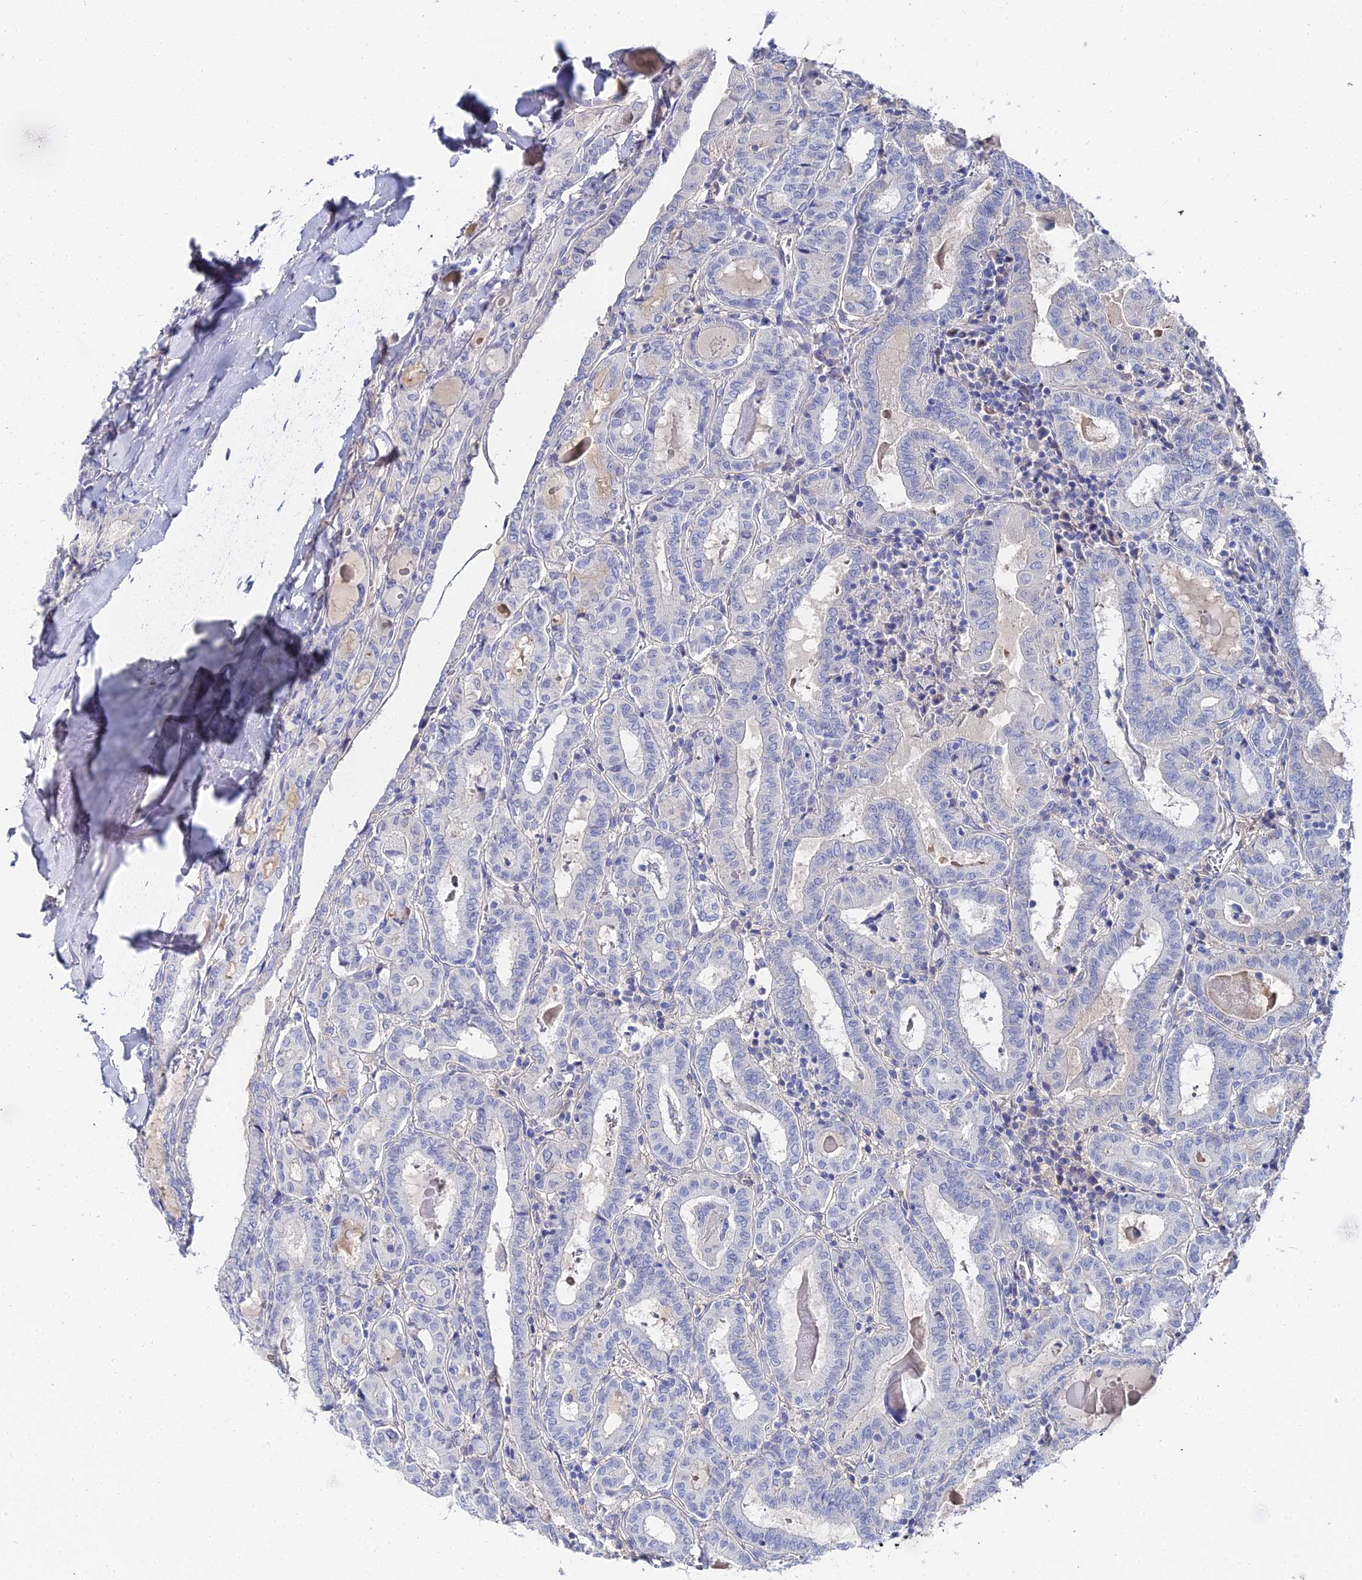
{"staining": {"intensity": "negative", "quantity": "none", "location": "none"}, "tissue": "thyroid cancer", "cell_type": "Tumor cells", "image_type": "cancer", "snomed": [{"axis": "morphology", "description": "Papillary adenocarcinoma, NOS"}, {"axis": "topography", "description": "Thyroid gland"}], "caption": "This is an IHC photomicrograph of thyroid cancer. There is no staining in tumor cells.", "gene": "KRT17", "patient": {"sex": "female", "age": 72}}